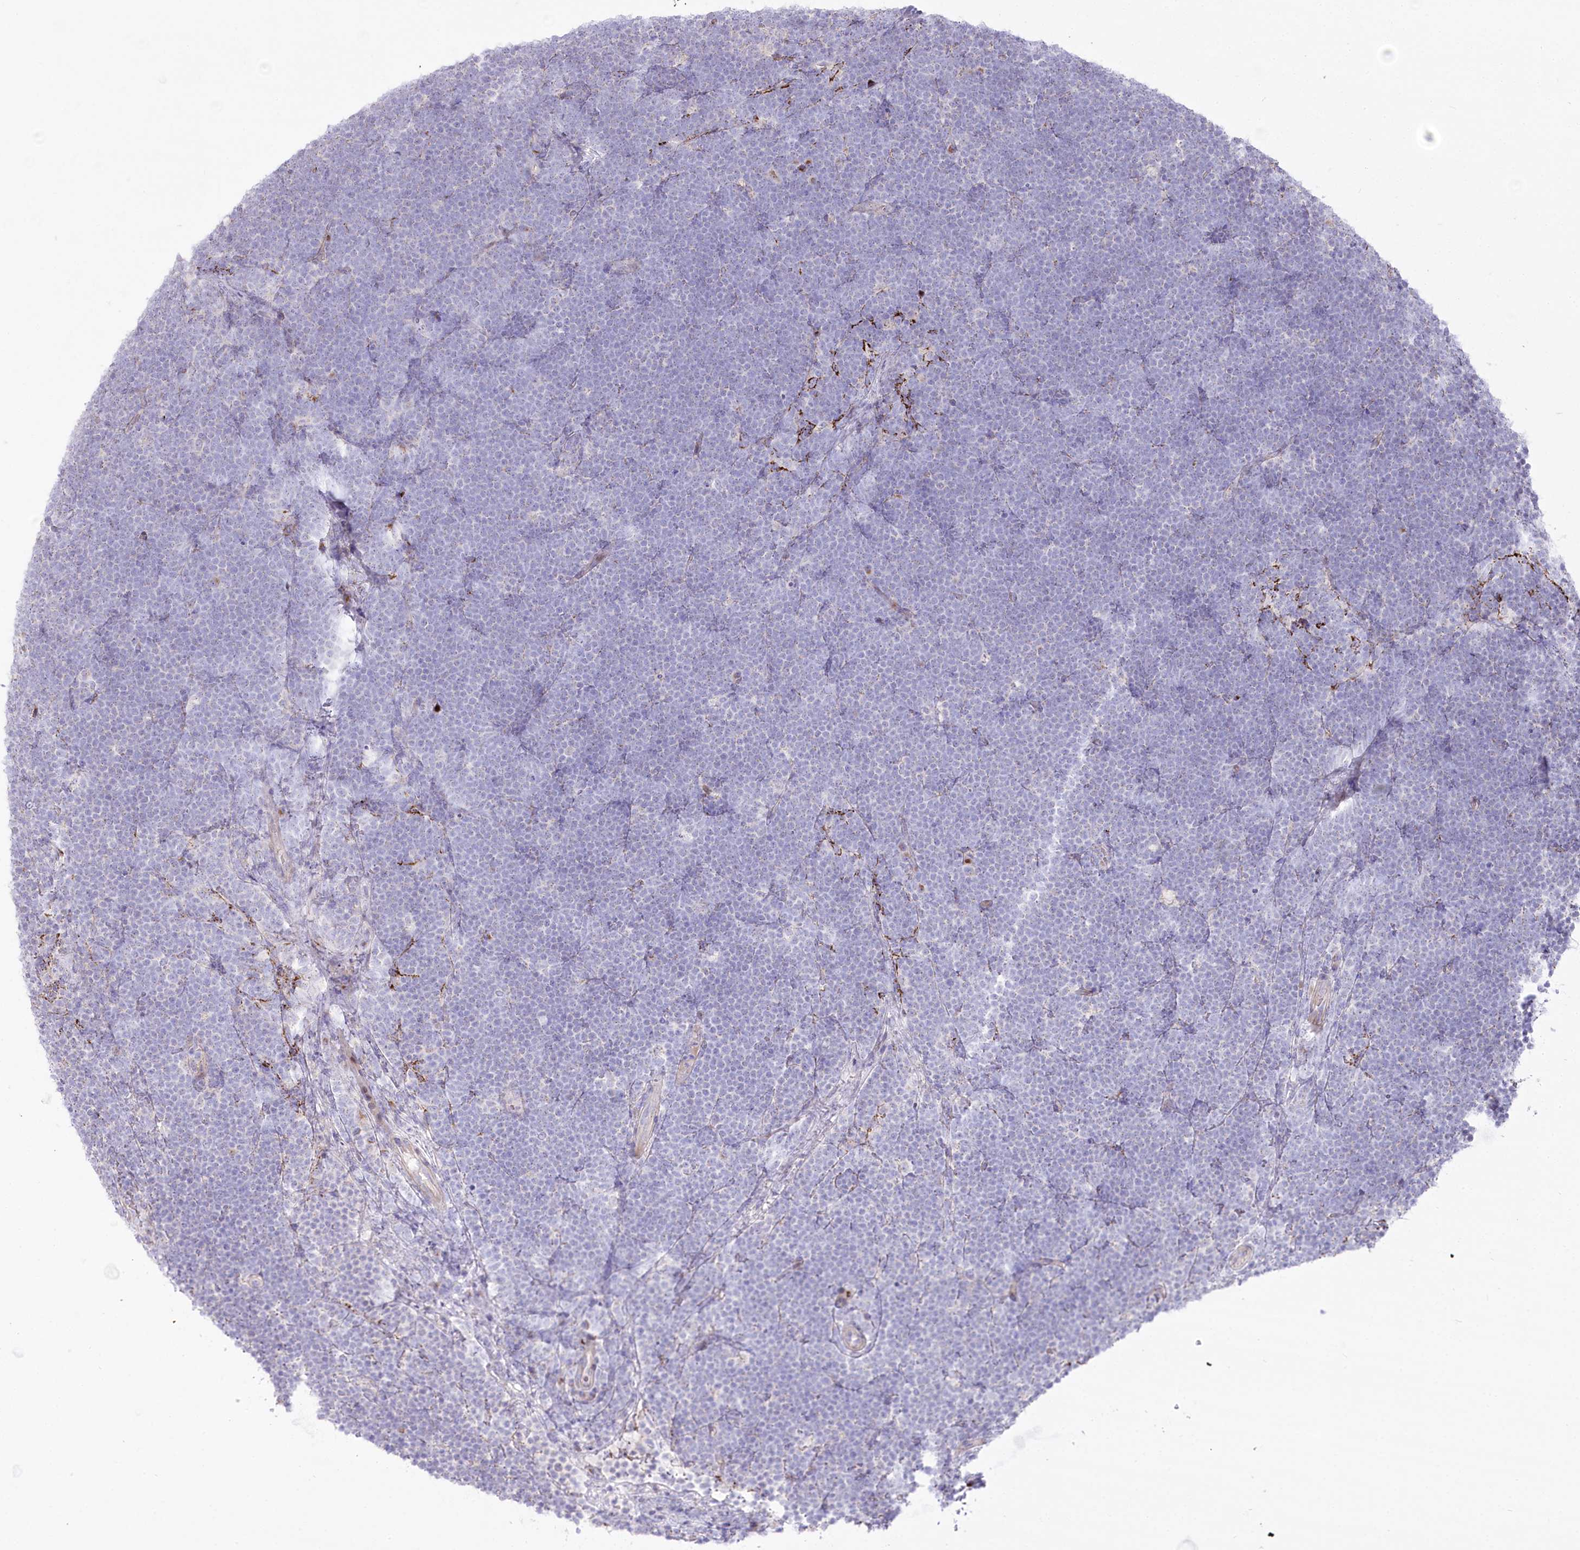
{"staining": {"intensity": "negative", "quantity": "none", "location": "none"}, "tissue": "lymphoma", "cell_type": "Tumor cells", "image_type": "cancer", "snomed": [{"axis": "morphology", "description": "Malignant lymphoma, non-Hodgkin's type, High grade"}, {"axis": "topography", "description": "Lymph node"}], "caption": "DAB immunohistochemical staining of lymphoma demonstrates no significant positivity in tumor cells.", "gene": "CEP164", "patient": {"sex": "male", "age": 13}}